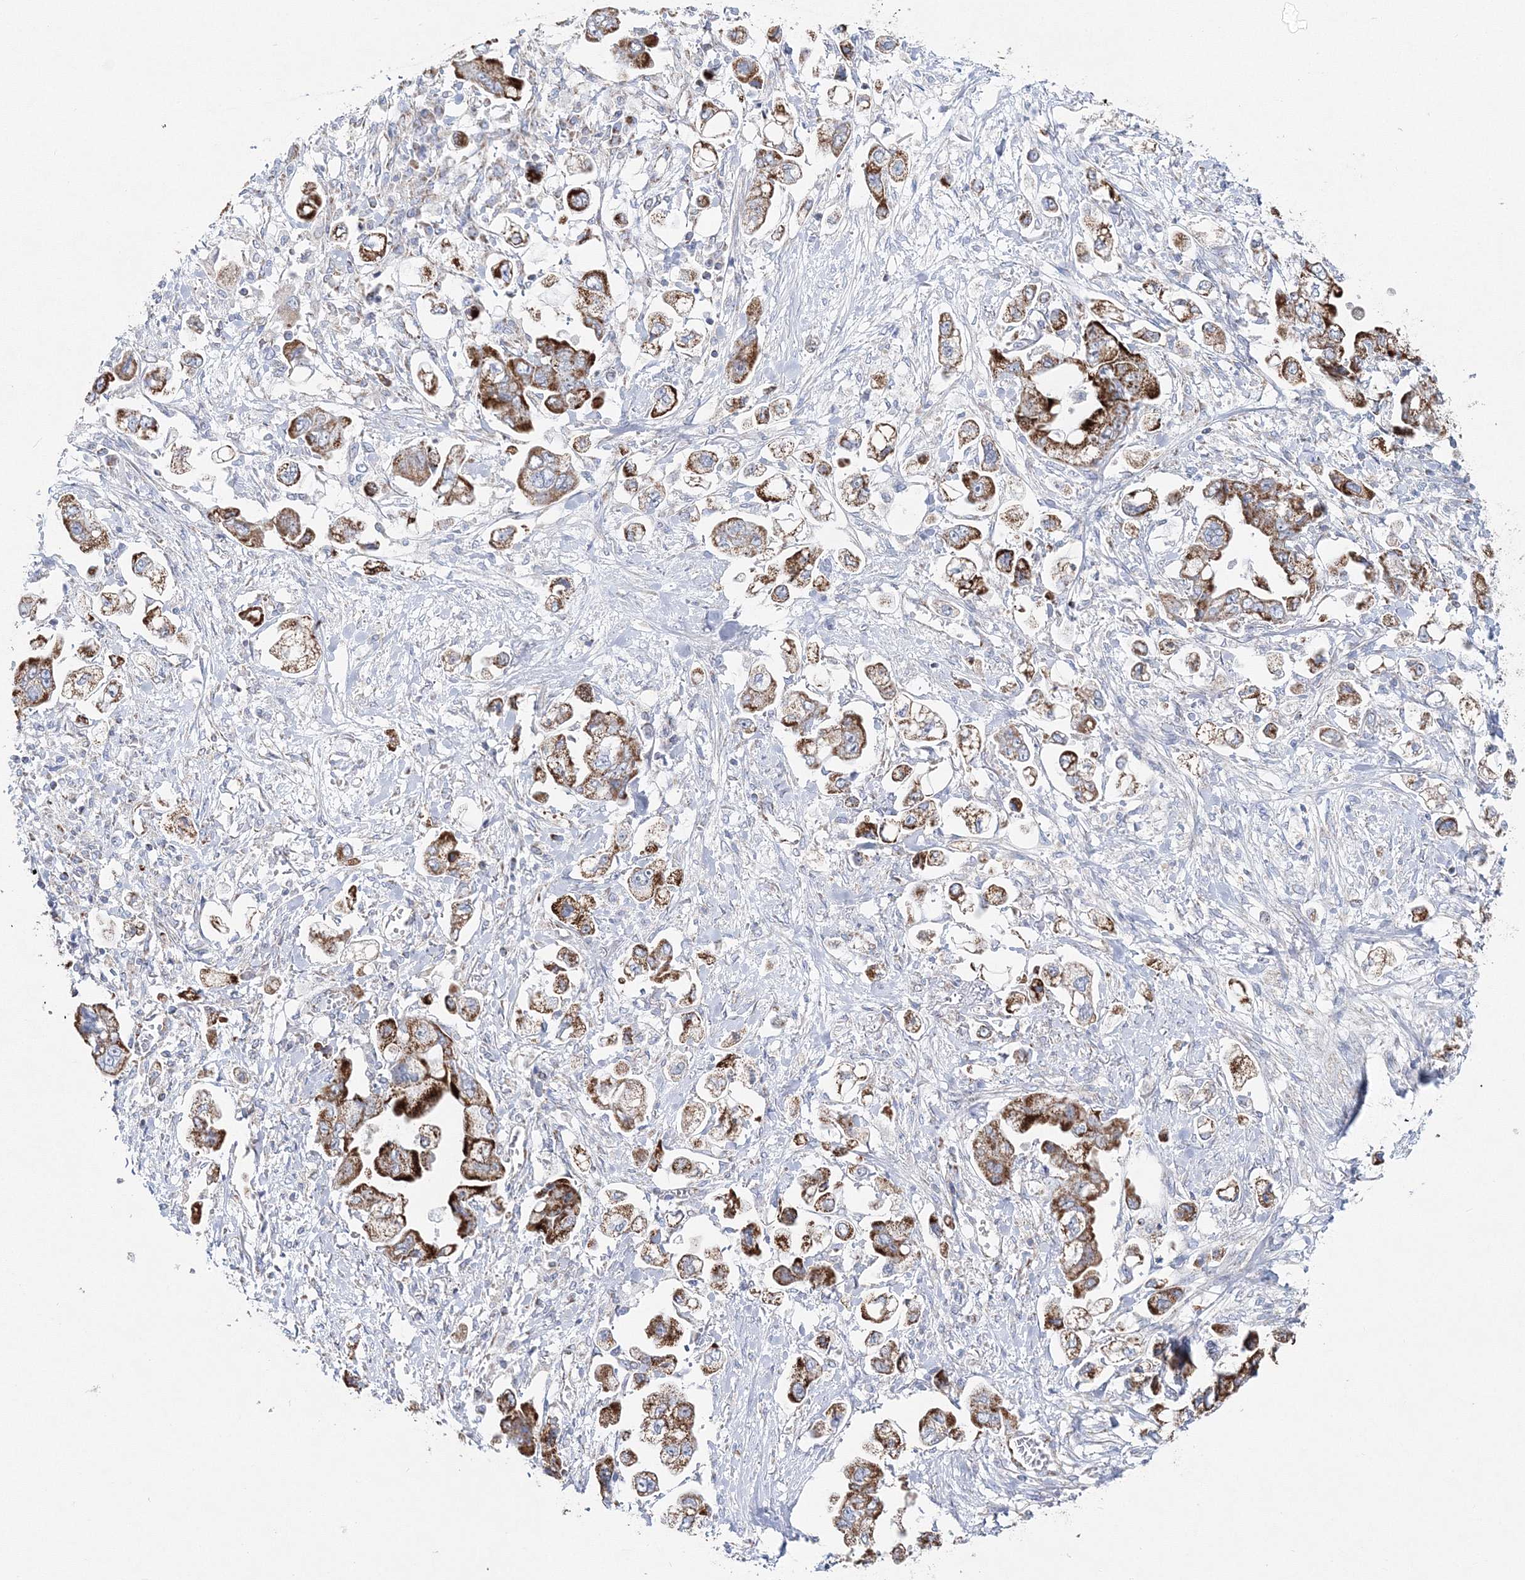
{"staining": {"intensity": "strong", "quantity": ">75%", "location": "cytoplasmic/membranous"}, "tissue": "stomach cancer", "cell_type": "Tumor cells", "image_type": "cancer", "snomed": [{"axis": "morphology", "description": "Adenocarcinoma, NOS"}, {"axis": "topography", "description": "Stomach"}], "caption": "This image shows IHC staining of human stomach adenocarcinoma, with high strong cytoplasmic/membranous positivity in approximately >75% of tumor cells.", "gene": "HIBCH", "patient": {"sex": "male", "age": 62}}